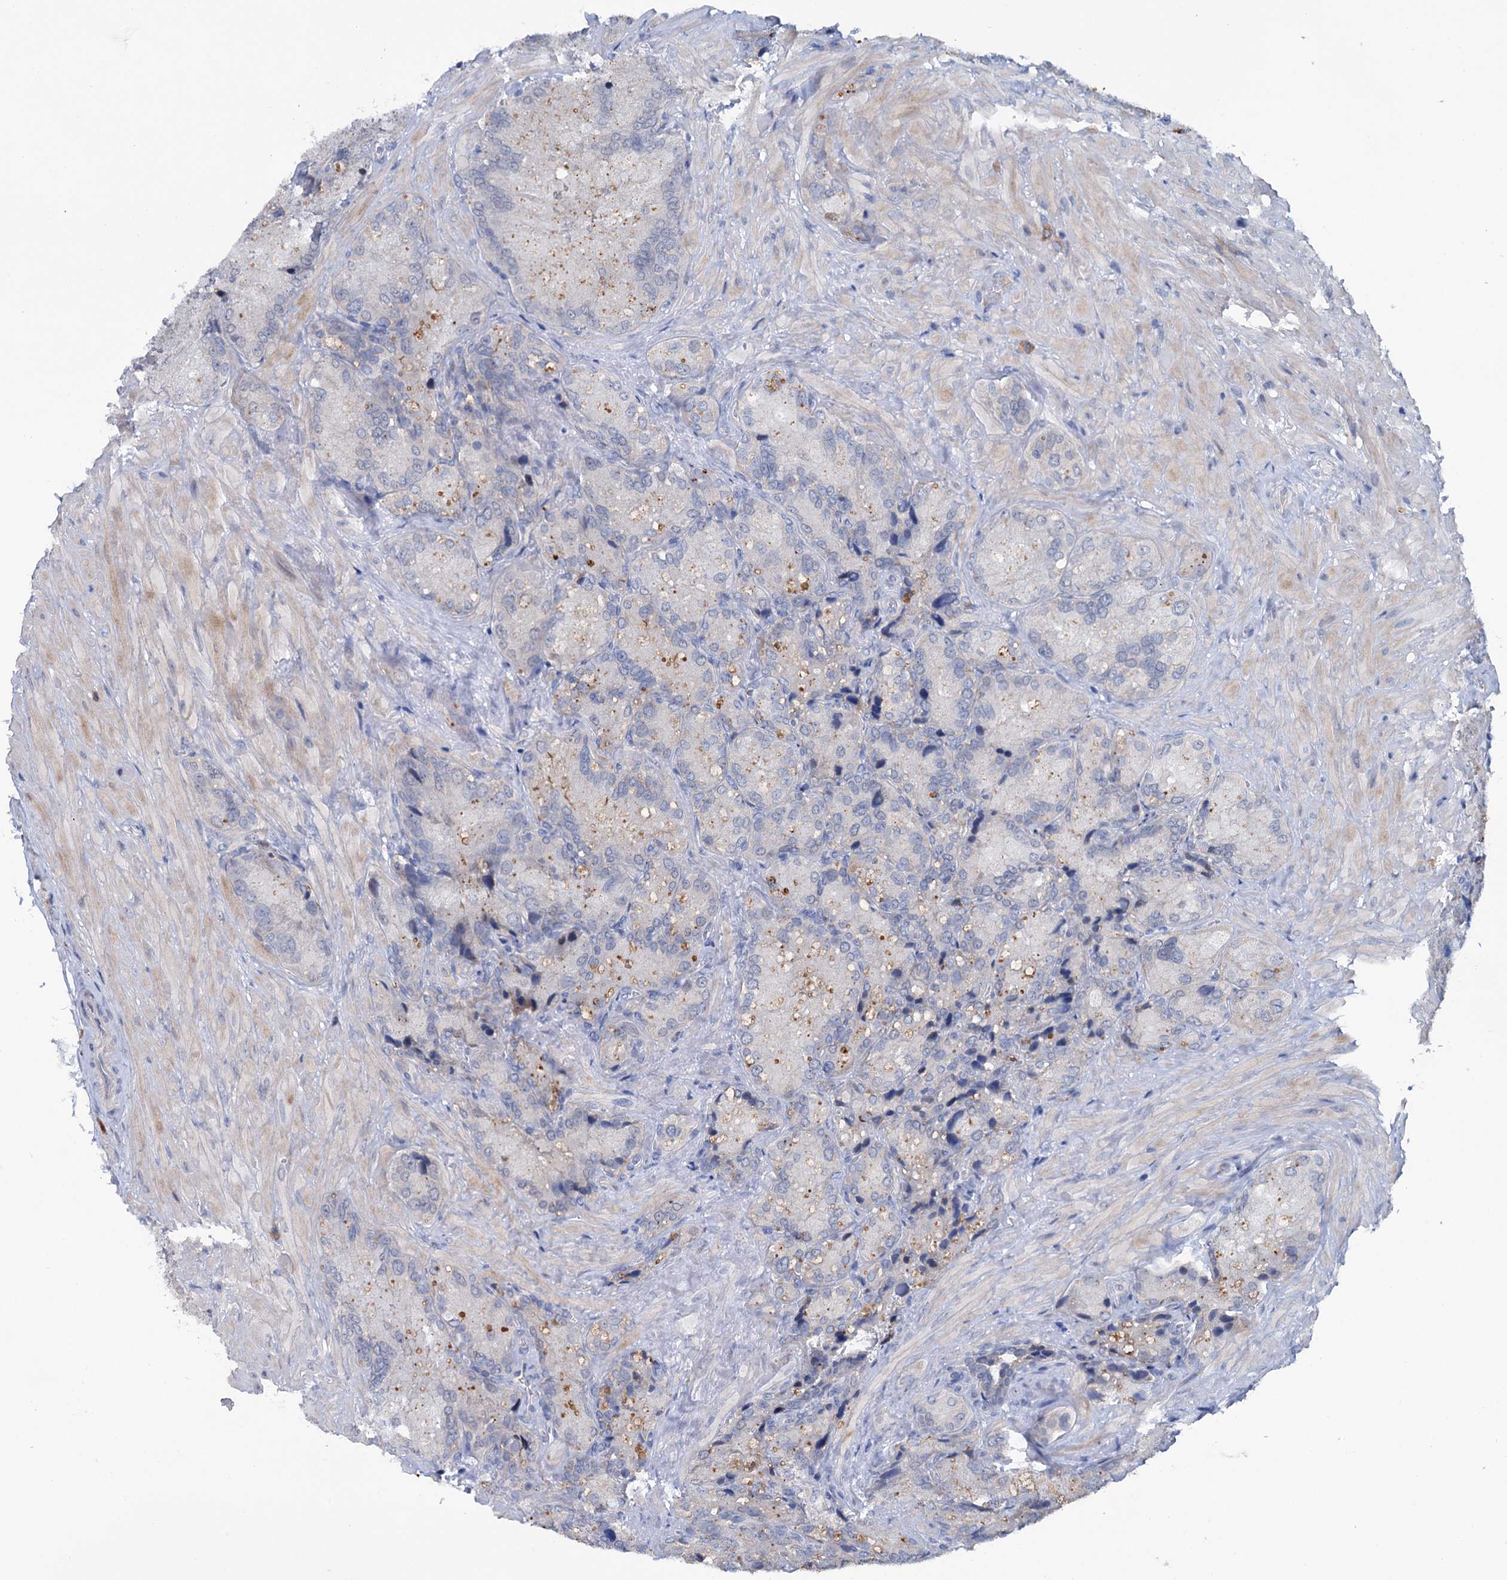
{"staining": {"intensity": "negative", "quantity": "none", "location": "none"}, "tissue": "seminal vesicle", "cell_type": "Glandular cells", "image_type": "normal", "snomed": [{"axis": "morphology", "description": "Normal tissue, NOS"}, {"axis": "topography", "description": "Seminal veicle"}], "caption": "This is a micrograph of IHC staining of benign seminal vesicle, which shows no staining in glandular cells.", "gene": "FAM111B", "patient": {"sex": "male", "age": 62}}